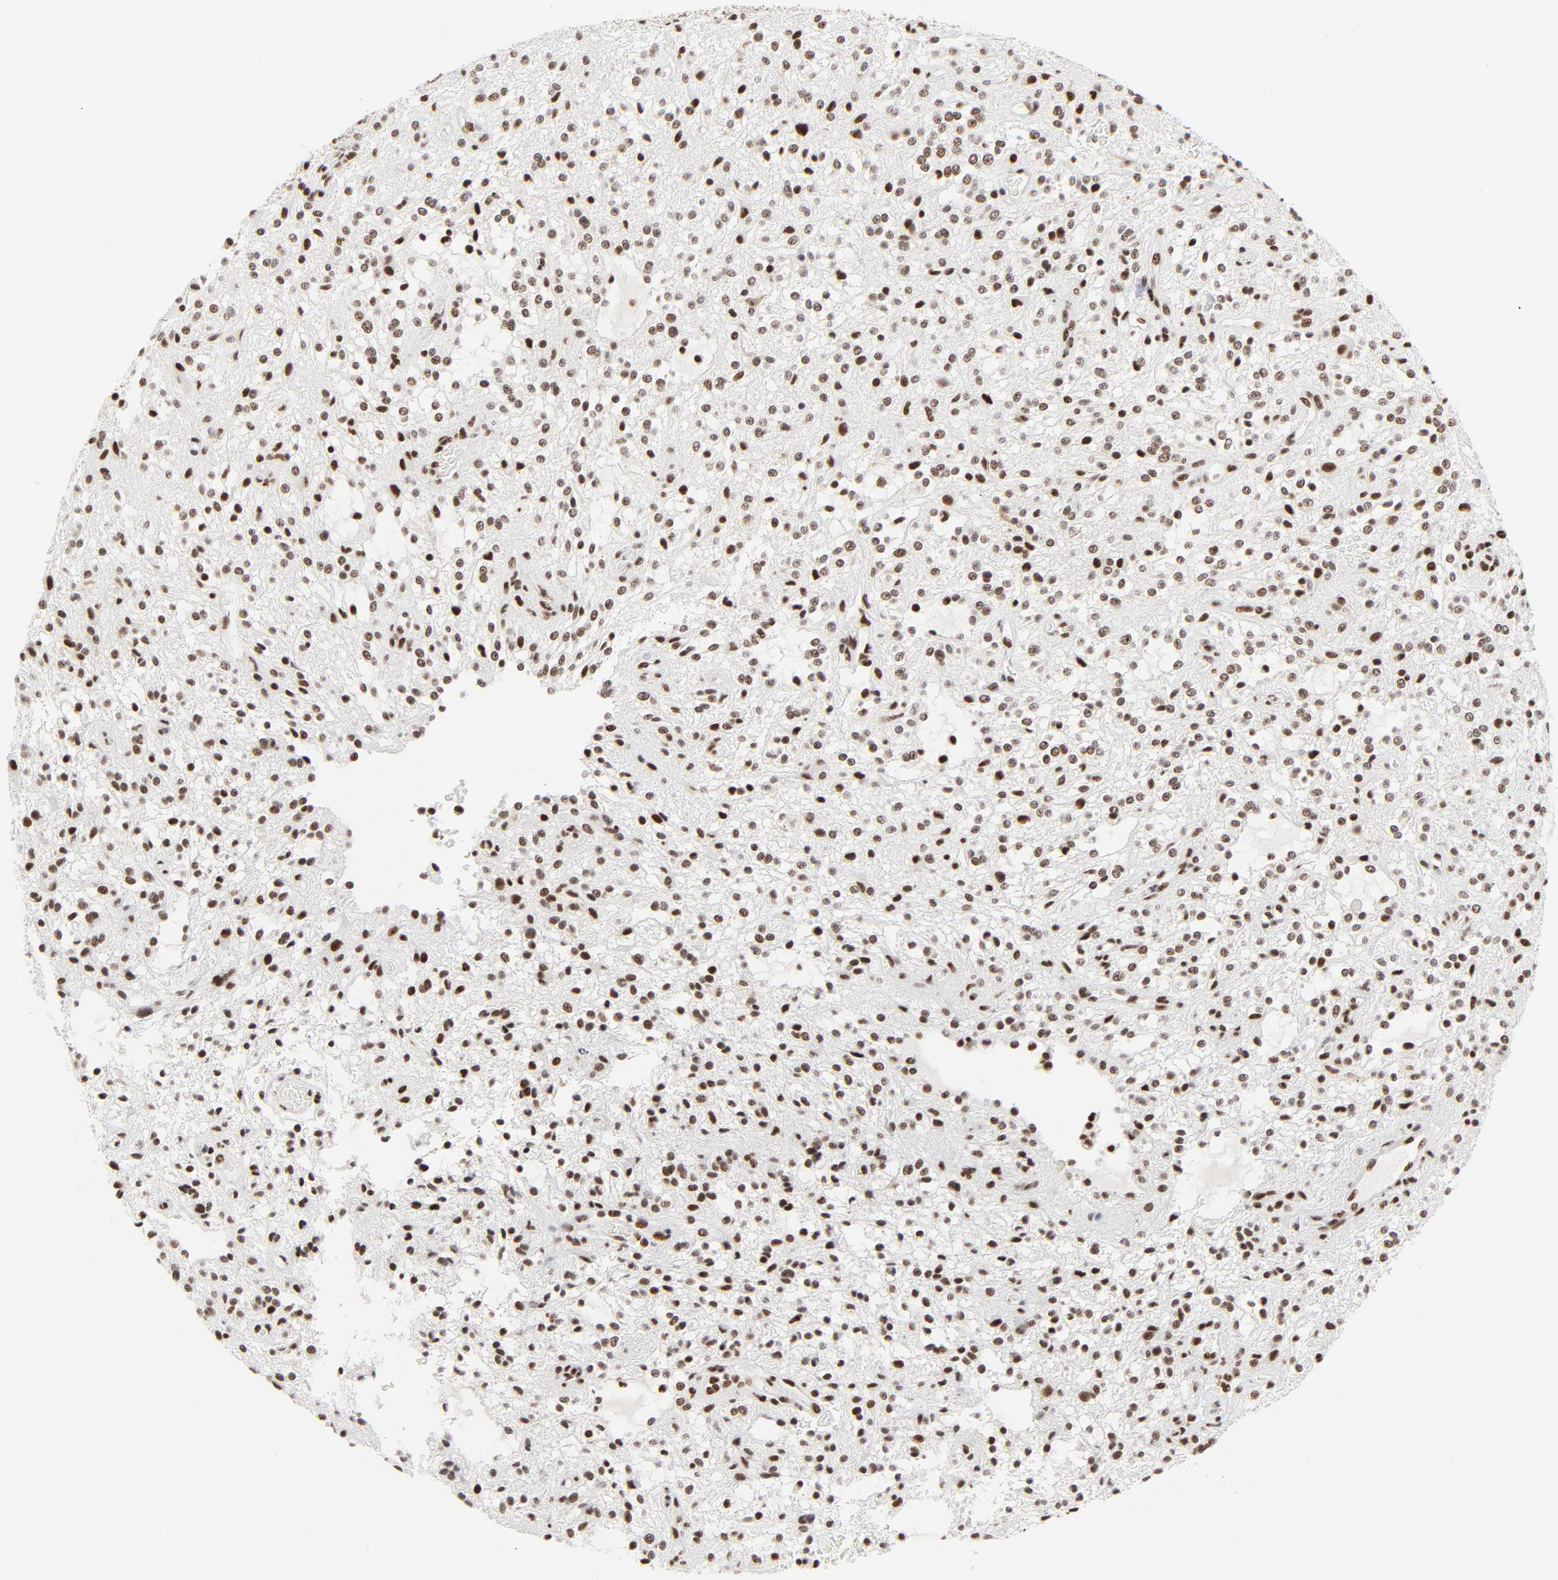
{"staining": {"intensity": "moderate", "quantity": ">75%", "location": "nuclear"}, "tissue": "glioma", "cell_type": "Tumor cells", "image_type": "cancer", "snomed": [{"axis": "morphology", "description": "Glioma, malignant, NOS"}, {"axis": "topography", "description": "Cerebellum"}], "caption": "Immunohistochemistry (IHC) image of malignant glioma stained for a protein (brown), which displays medium levels of moderate nuclear staining in approximately >75% of tumor cells.", "gene": "GTF2H1", "patient": {"sex": "female", "age": 10}}